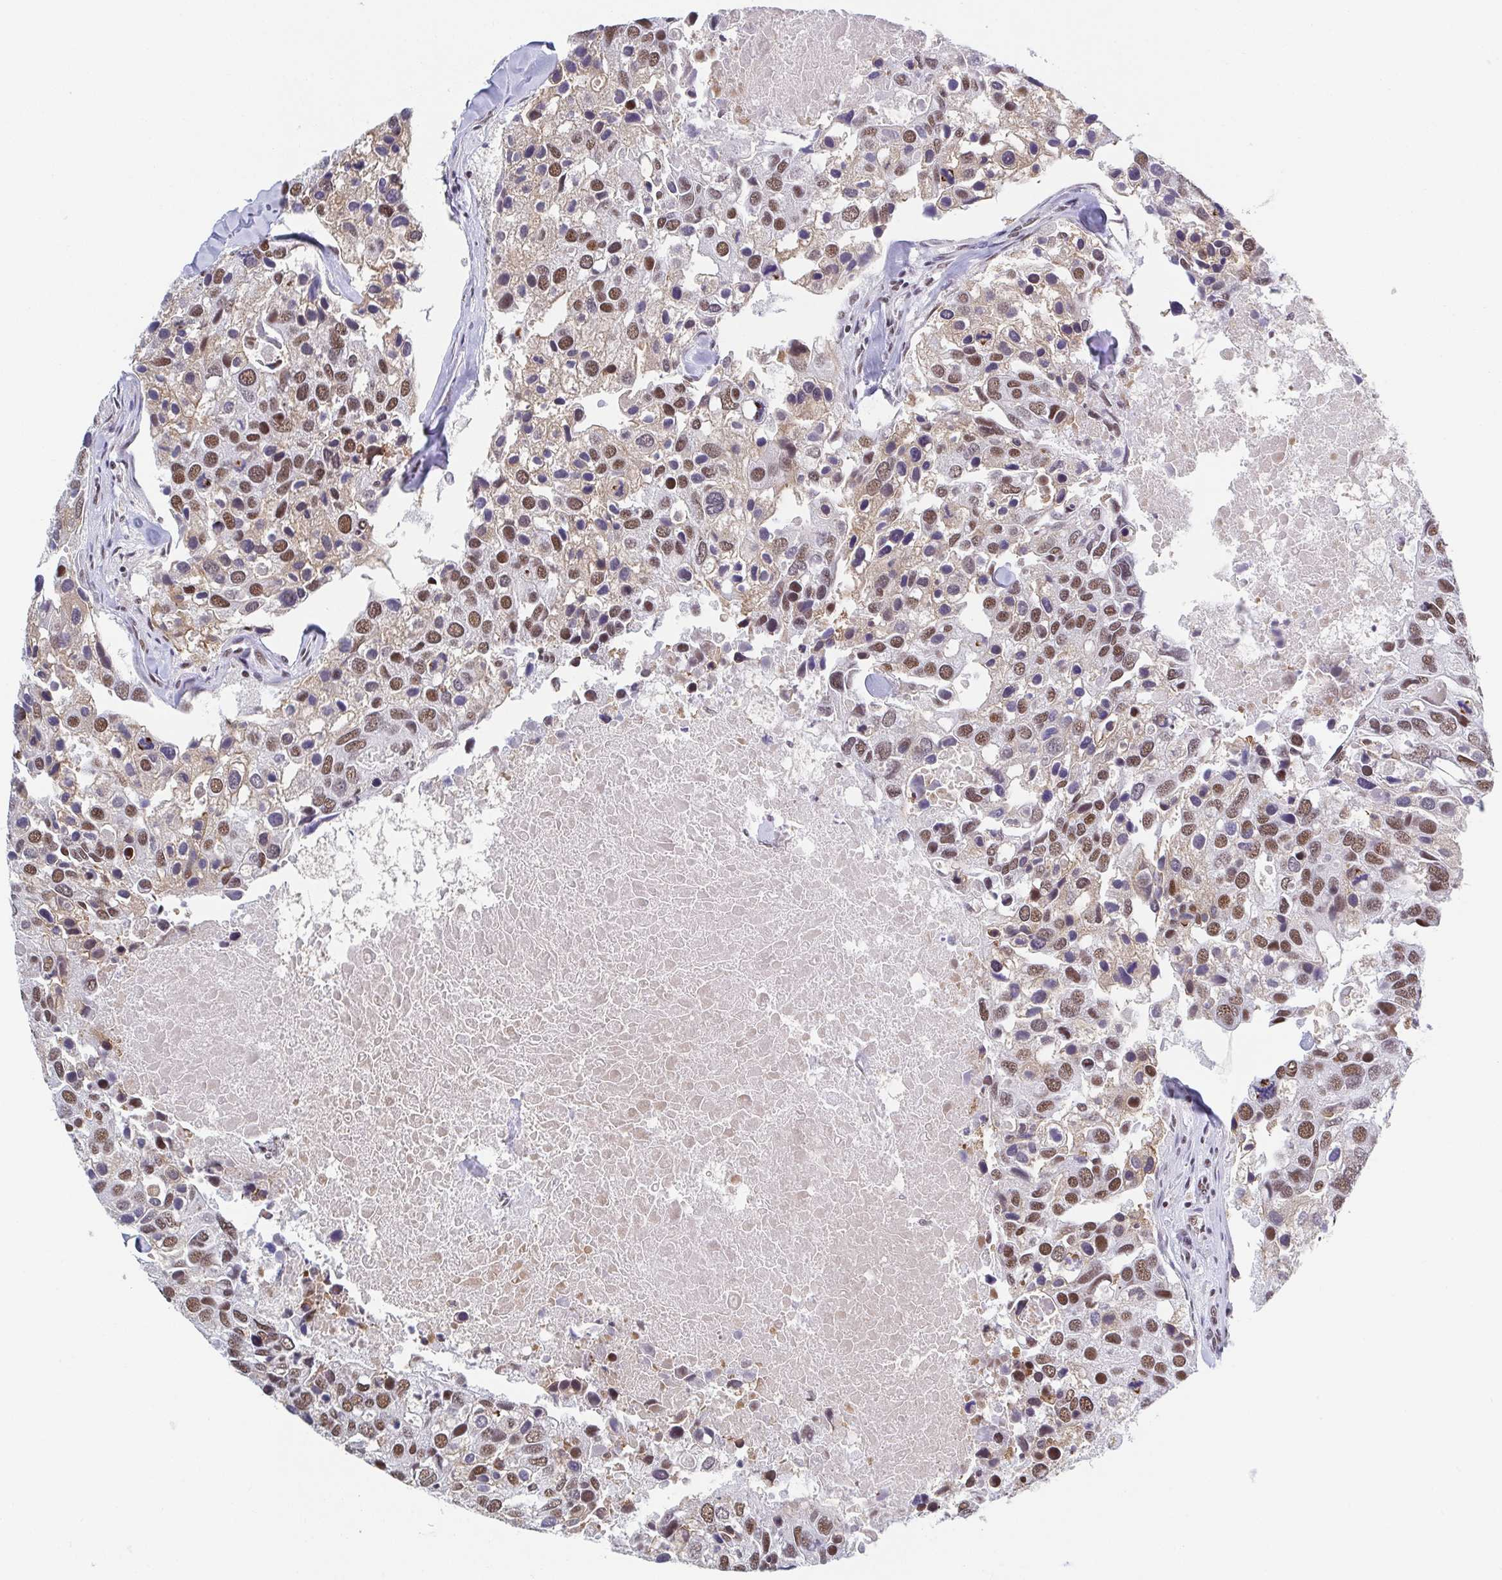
{"staining": {"intensity": "moderate", "quantity": ">75%", "location": "nuclear"}, "tissue": "breast cancer", "cell_type": "Tumor cells", "image_type": "cancer", "snomed": [{"axis": "morphology", "description": "Duct carcinoma"}, {"axis": "topography", "description": "Breast"}], "caption": "IHC image of neoplastic tissue: human breast cancer stained using immunohistochemistry (IHC) reveals medium levels of moderate protein expression localized specifically in the nuclear of tumor cells, appearing as a nuclear brown color.", "gene": "SLC7A10", "patient": {"sex": "female", "age": 83}}